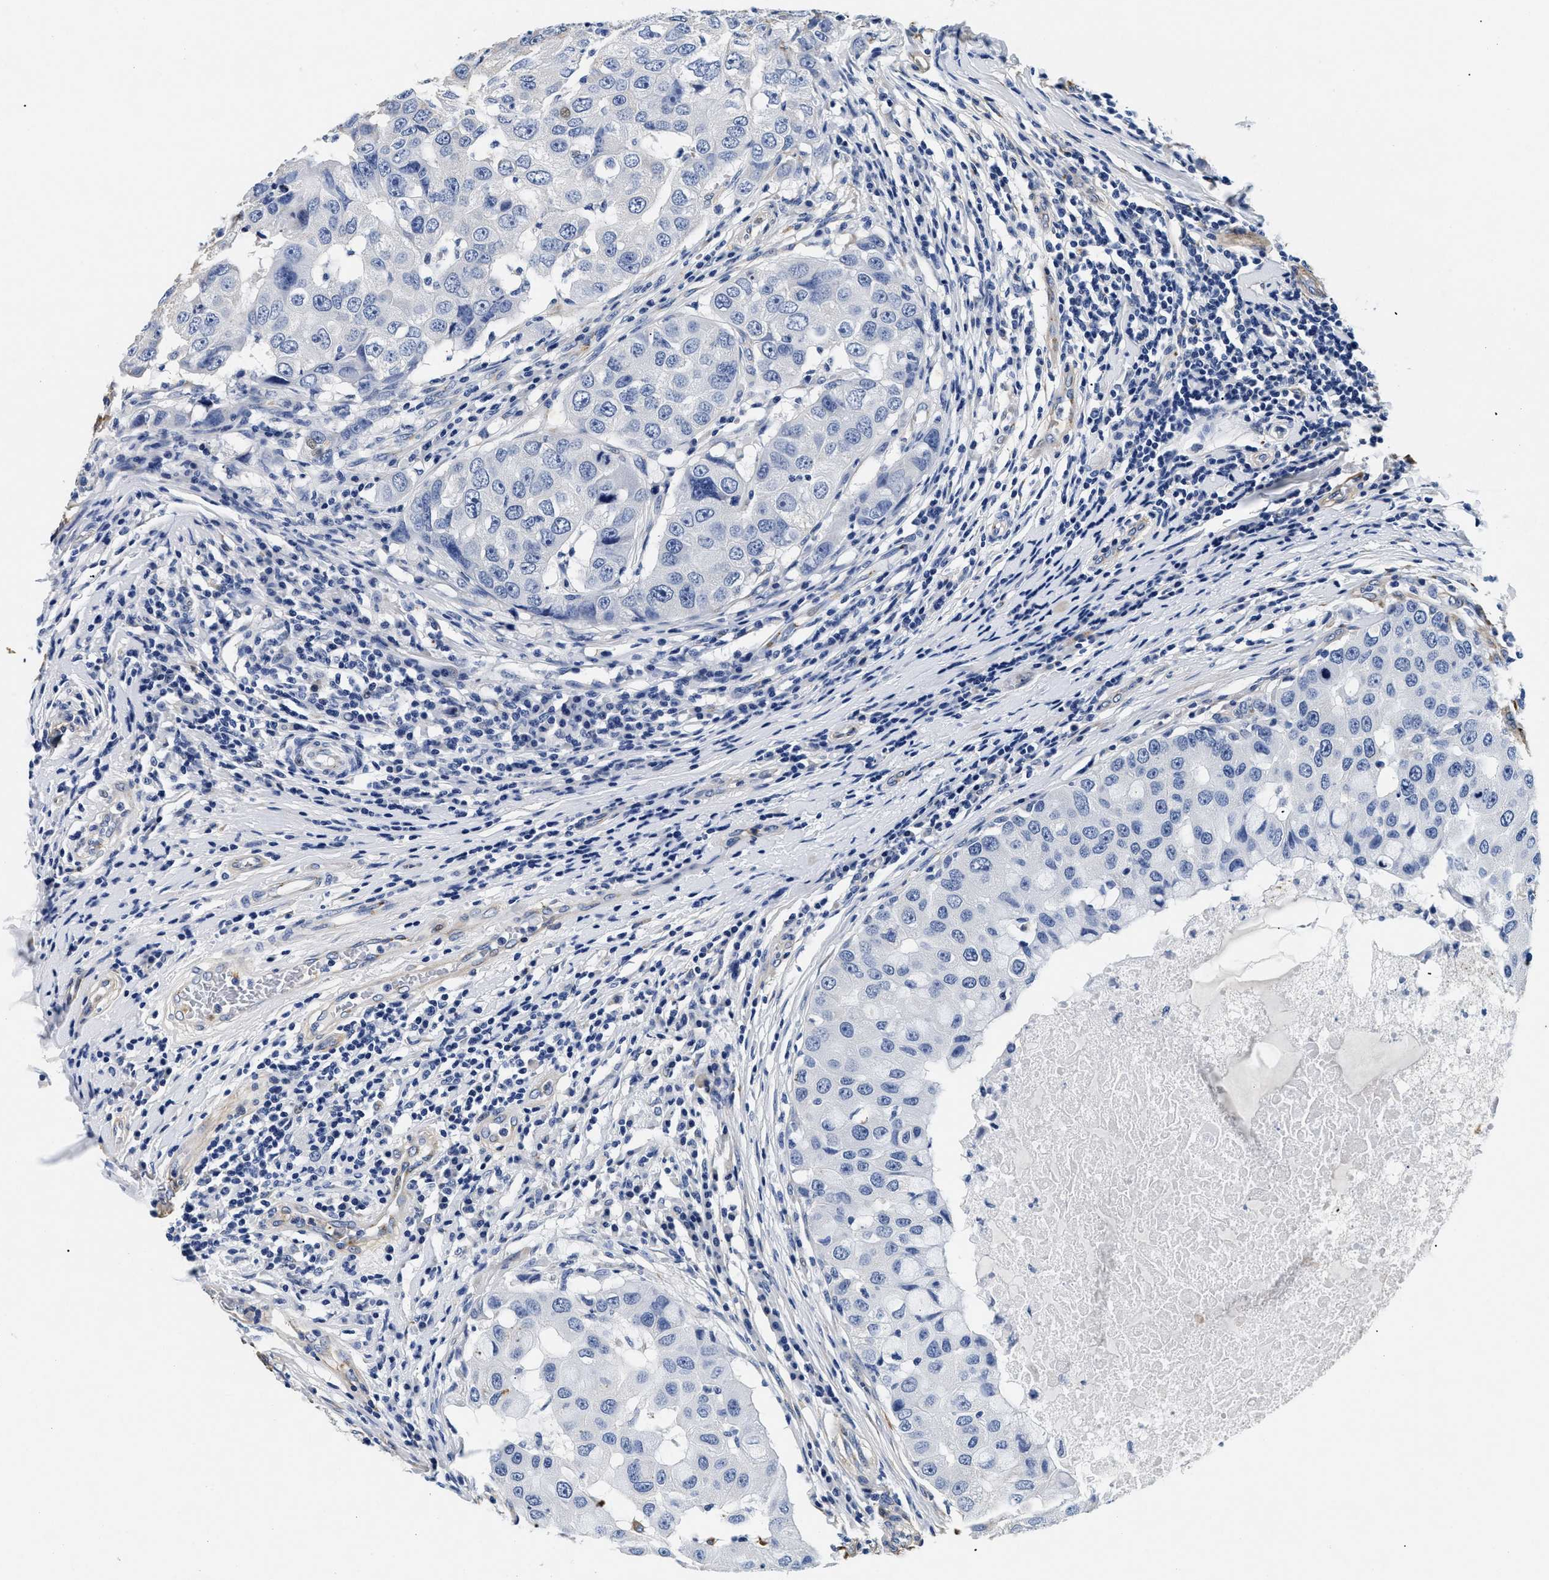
{"staining": {"intensity": "negative", "quantity": "none", "location": "none"}, "tissue": "breast cancer", "cell_type": "Tumor cells", "image_type": "cancer", "snomed": [{"axis": "morphology", "description": "Duct carcinoma"}, {"axis": "topography", "description": "Breast"}], "caption": "Tumor cells show no significant protein expression in breast cancer (intraductal carcinoma).", "gene": "LAMA3", "patient": {"sex": "female", "age": 27}}